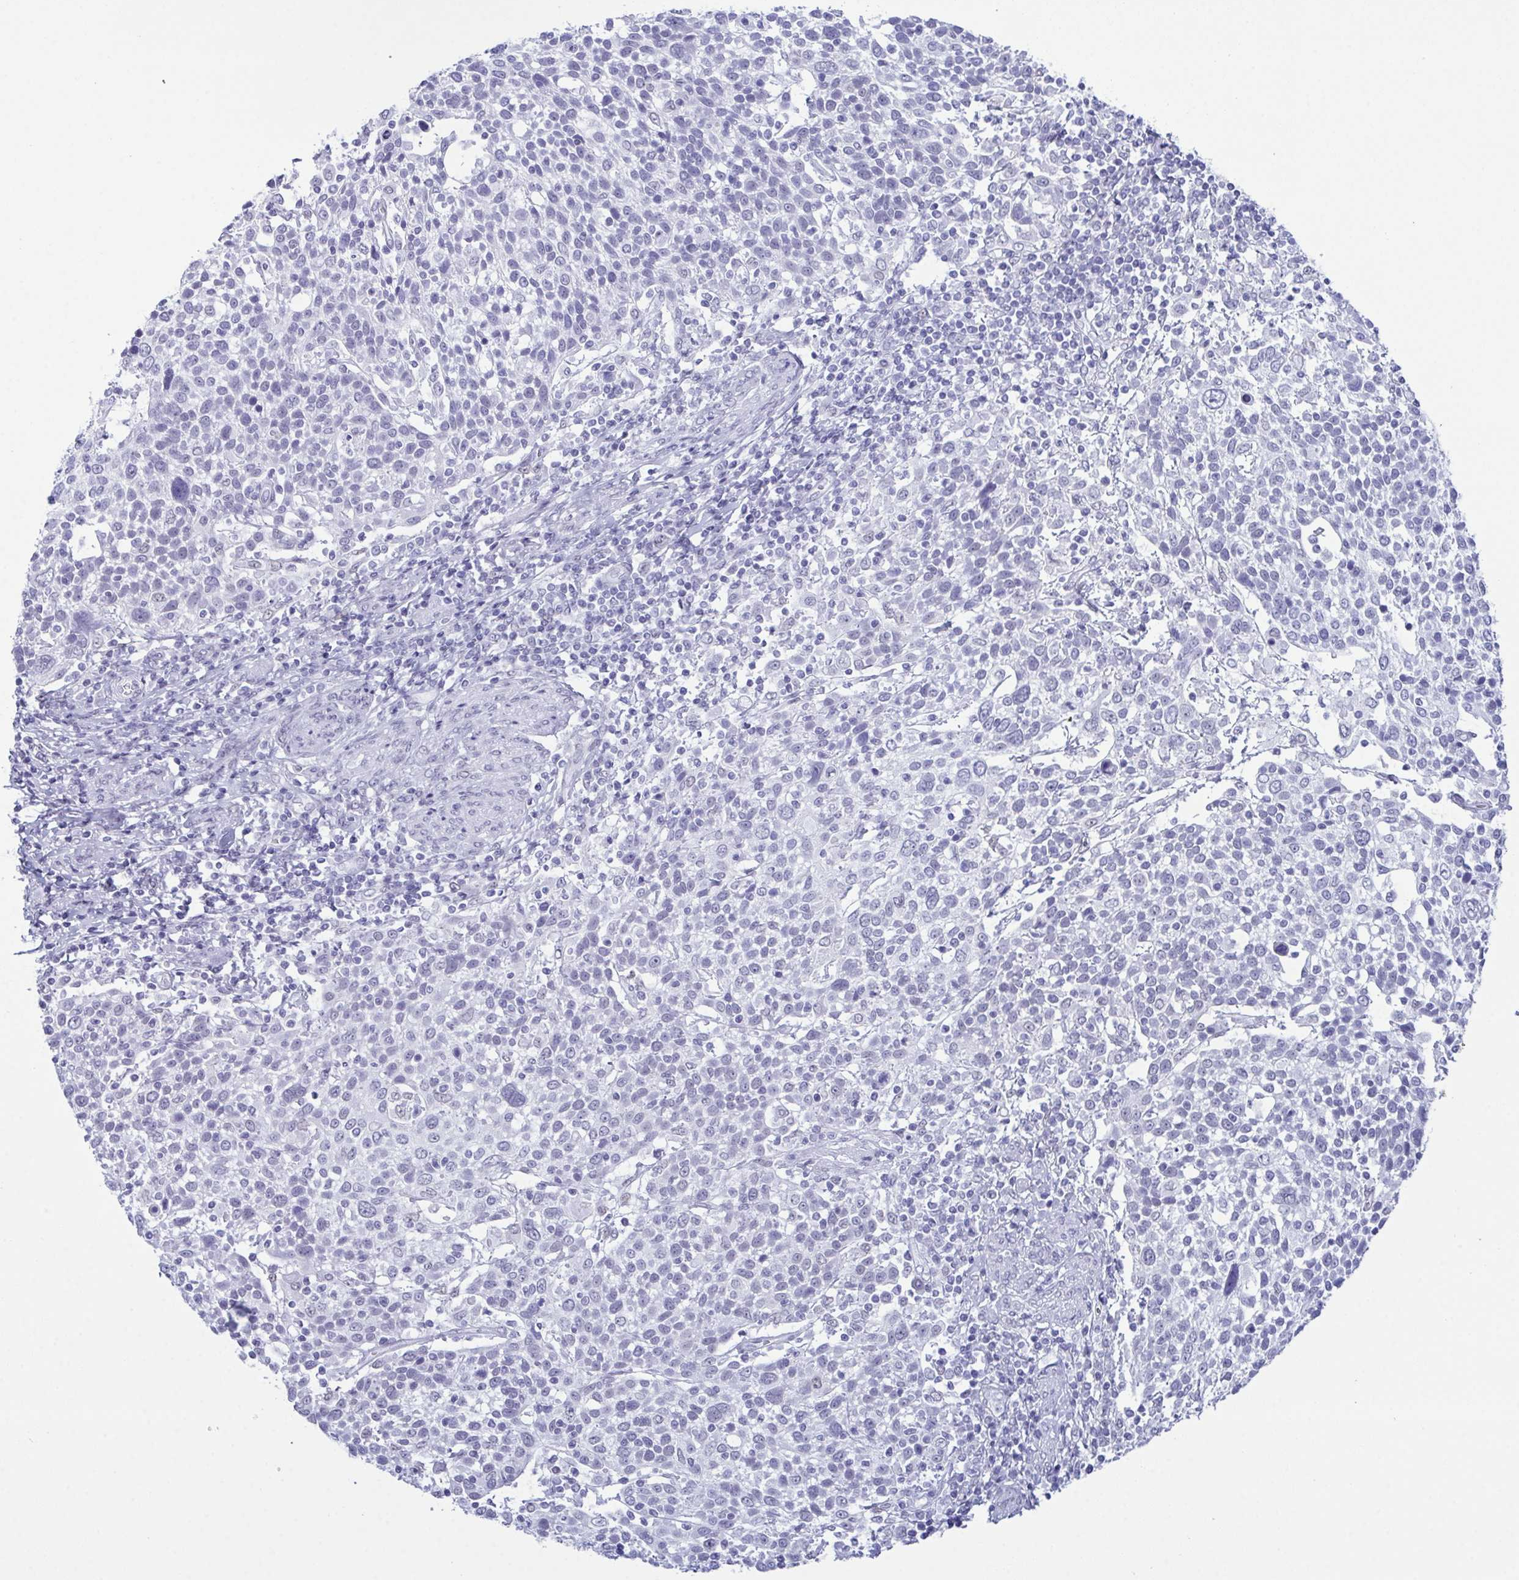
{"staining": {"intensity": "negative", "quantity": "none", "location": "none"}, "tissue": "cervical cancer", "cell_type": "Tumor cells", "image_type": "cancer", "snomed": [{"axis": "morphology", "description": "Squamous cell carcinoma, NOS"}, {"axis": "topography", "description": "Cervix"}], "caption": "This is an IHC image of human cervical cancer. There is no expression in tumor cells.", "gene": "SUGP2", "patient": {"sex": "female", "age": 61}}